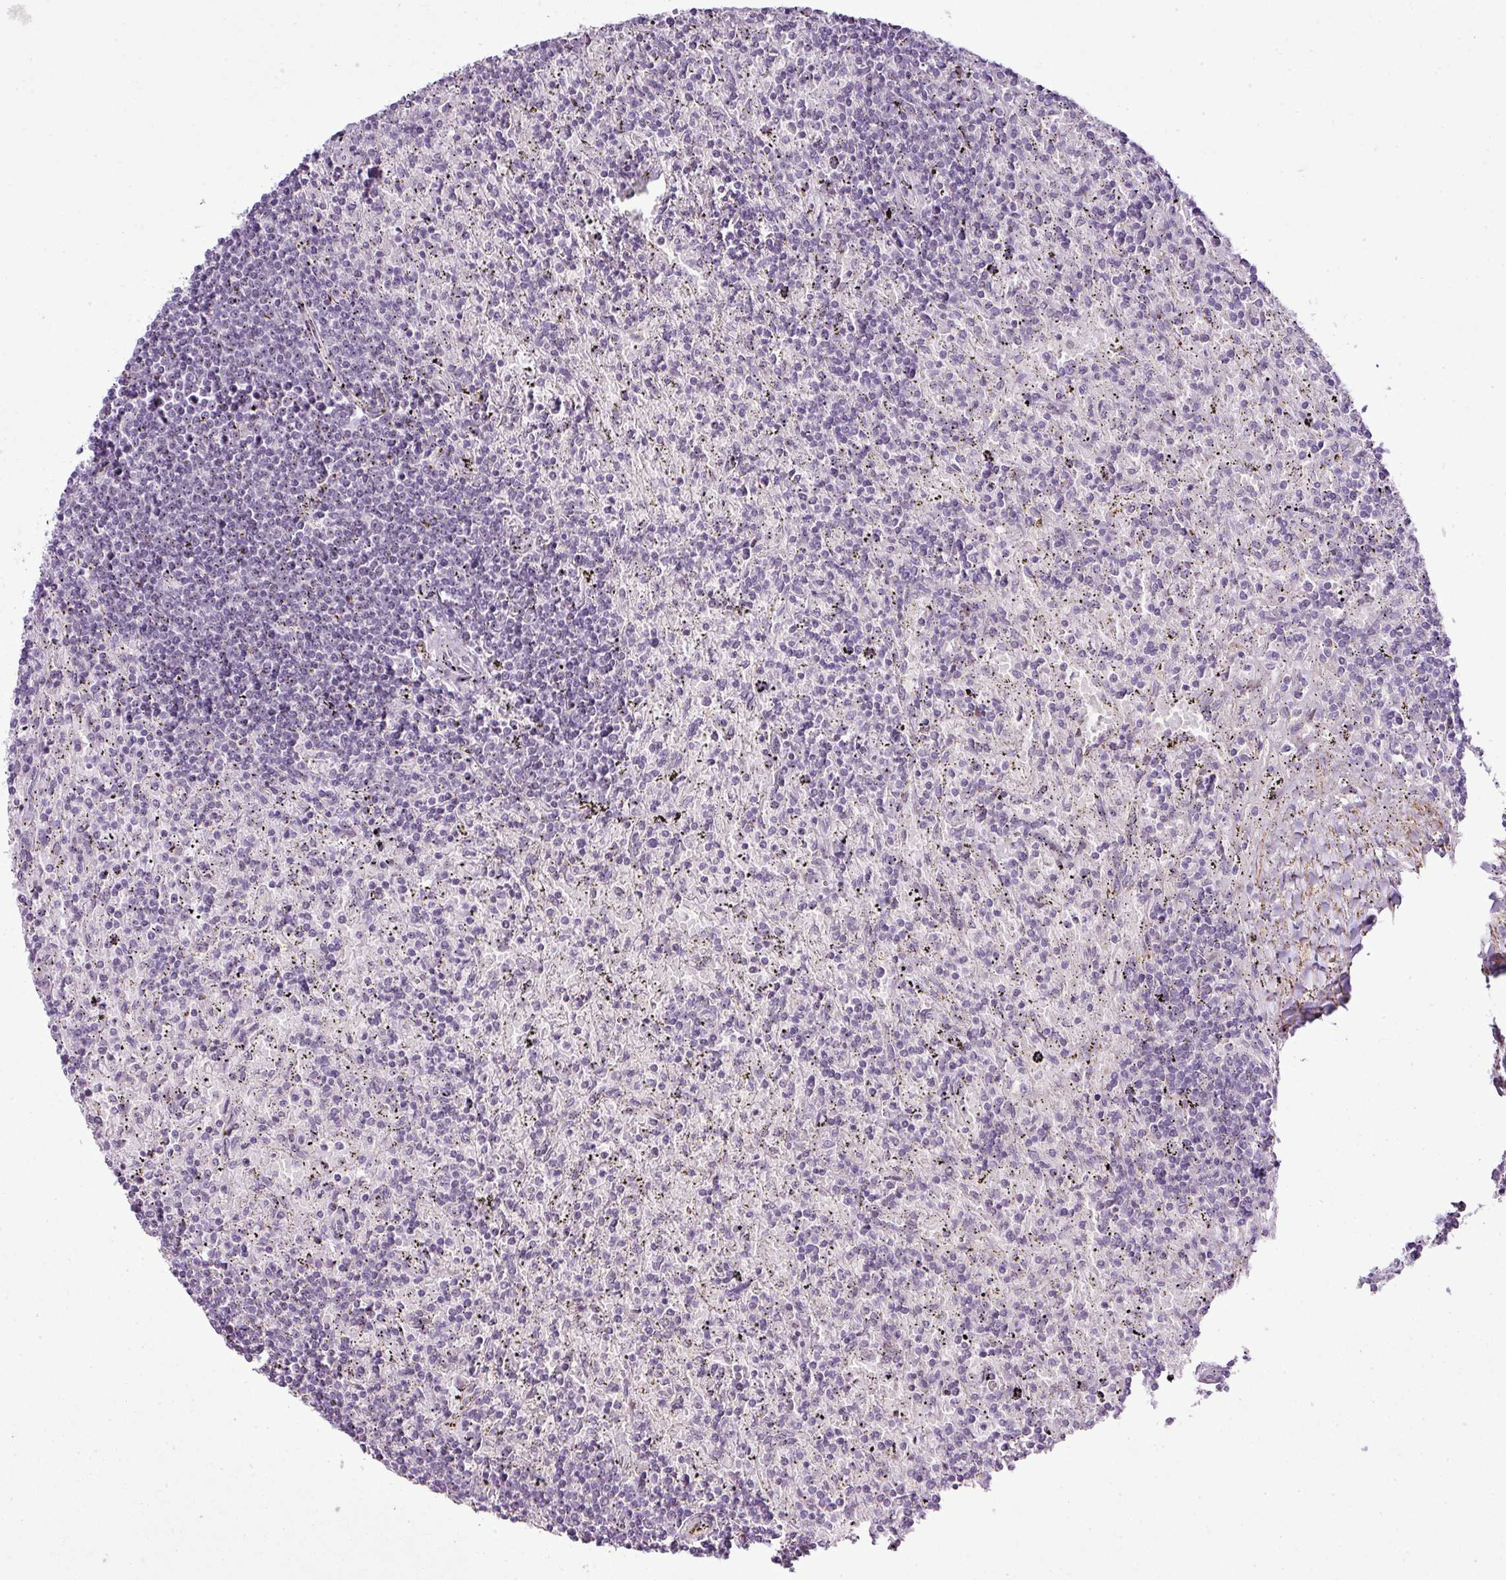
{"staining": {"intensity": "negative", "quantity": "none", "location": "none"}, "tissue": "lymphoma", "cell_type": "Tumor cells", "image_type": "cancer", "snomed": [{"axis": "morphology", "description": "Malignant lymphoma, non-Hodgkin's type, Low grade"}, {"axis": "topography", "description": "Spleen"}], "caption": "Tumor cells show no significant expression in malignant lymphoma, non-Hodgkin's type (low-grade). Nuclei are stained in blue.", "gene": "ZNF688", "patient": {"sex": "male", "age": 76}}